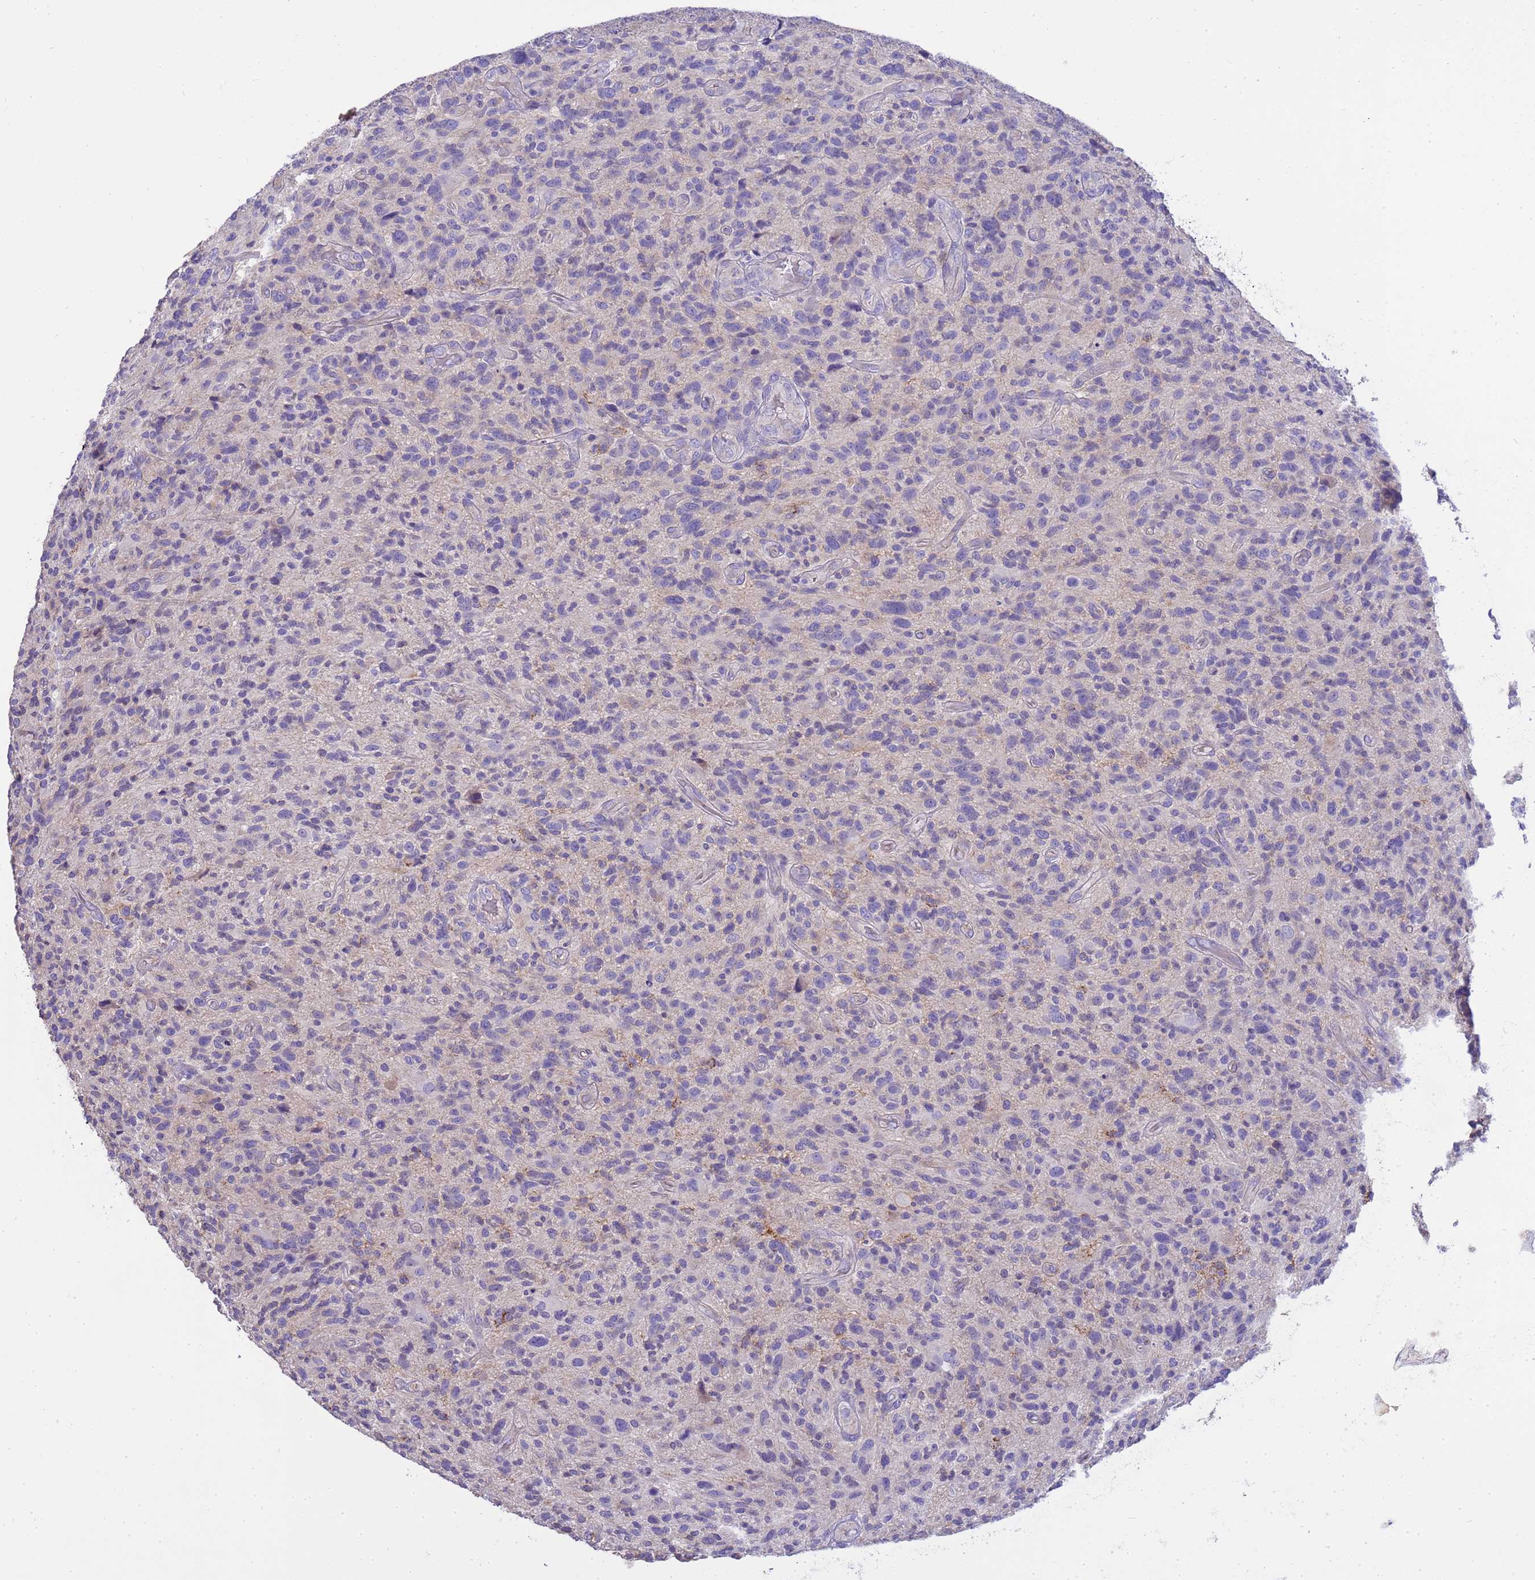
{"staining": {"intensity": "negative", "quantity": "none", "location": "none"}, "tissue": "glioma", "cell_type": "Tumor cells", "image_type": "cancer", "snomed": [{"axis": "morphology", "description": "Glioma, malignant, High grade"}, {"axis": "topography", "description": "Brain"}], "caption": "Immunohistochemistry histopathology image of human glioma stained for a protein (brown), which reveals no staining in tumor cells. (Brightfield microscopy of DAB immunohistochemistry at high magnification).", "gene": "RIPPLY2", "patient": {"sex": "male", "age": 47}}